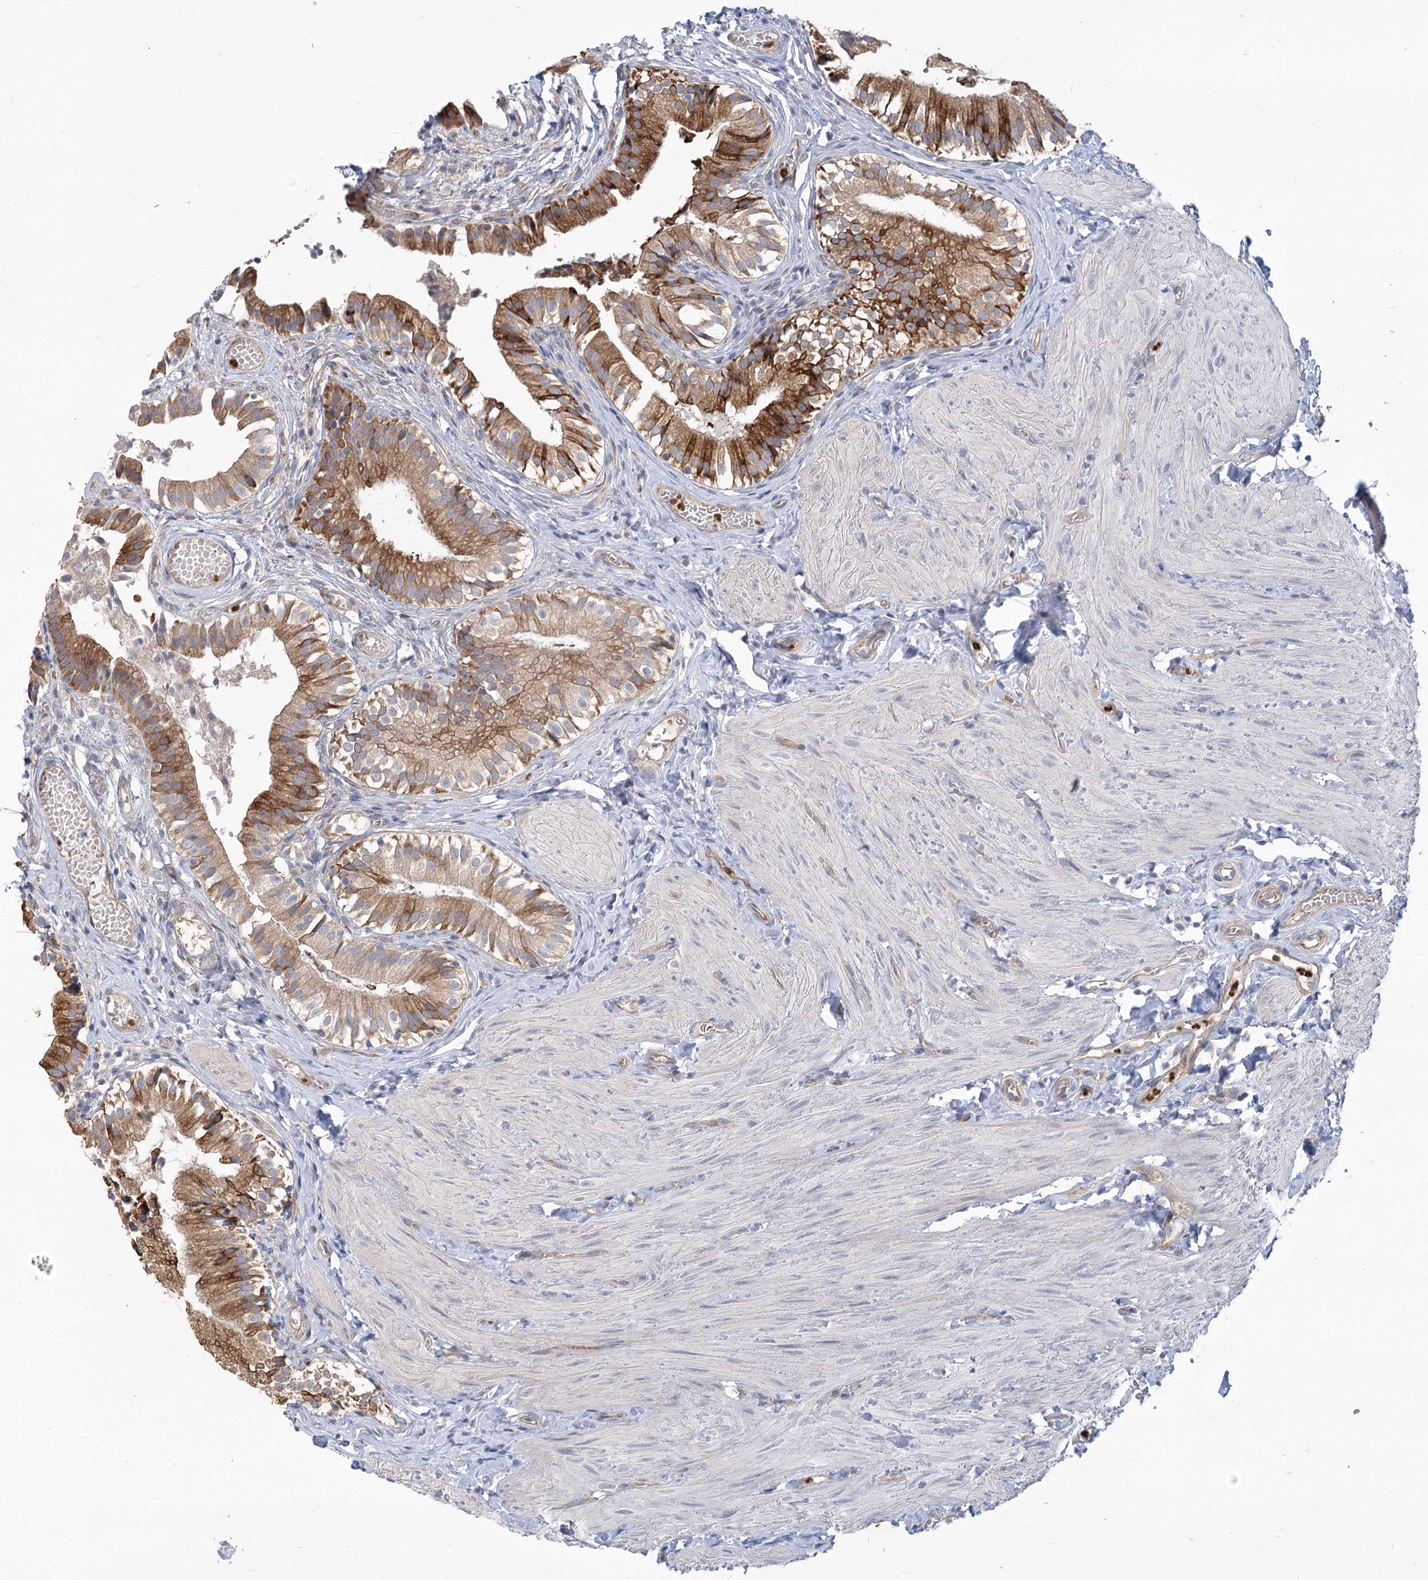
{"staining": {"intensity": "moderate", "quantity": "25%-75%", "location": "cytoplasmic/membranous"}, "tissue": "gallbladder", "cell_type": "Glandular cells", "image_type": "normal", "snomed": [{"axis": "morphology", "description": "Normal tissue, NOS"}, {"axis": "topography", "description": "Gallbladder"}], "caption": "Gallbladder stained with DAB IHC exhibits medium levels of moderate cytoplasmic/membranous expression in about 25%-75% of glandular cells.", "gene": "THAP6", "patient": {"sex": "female", "age": 47}}